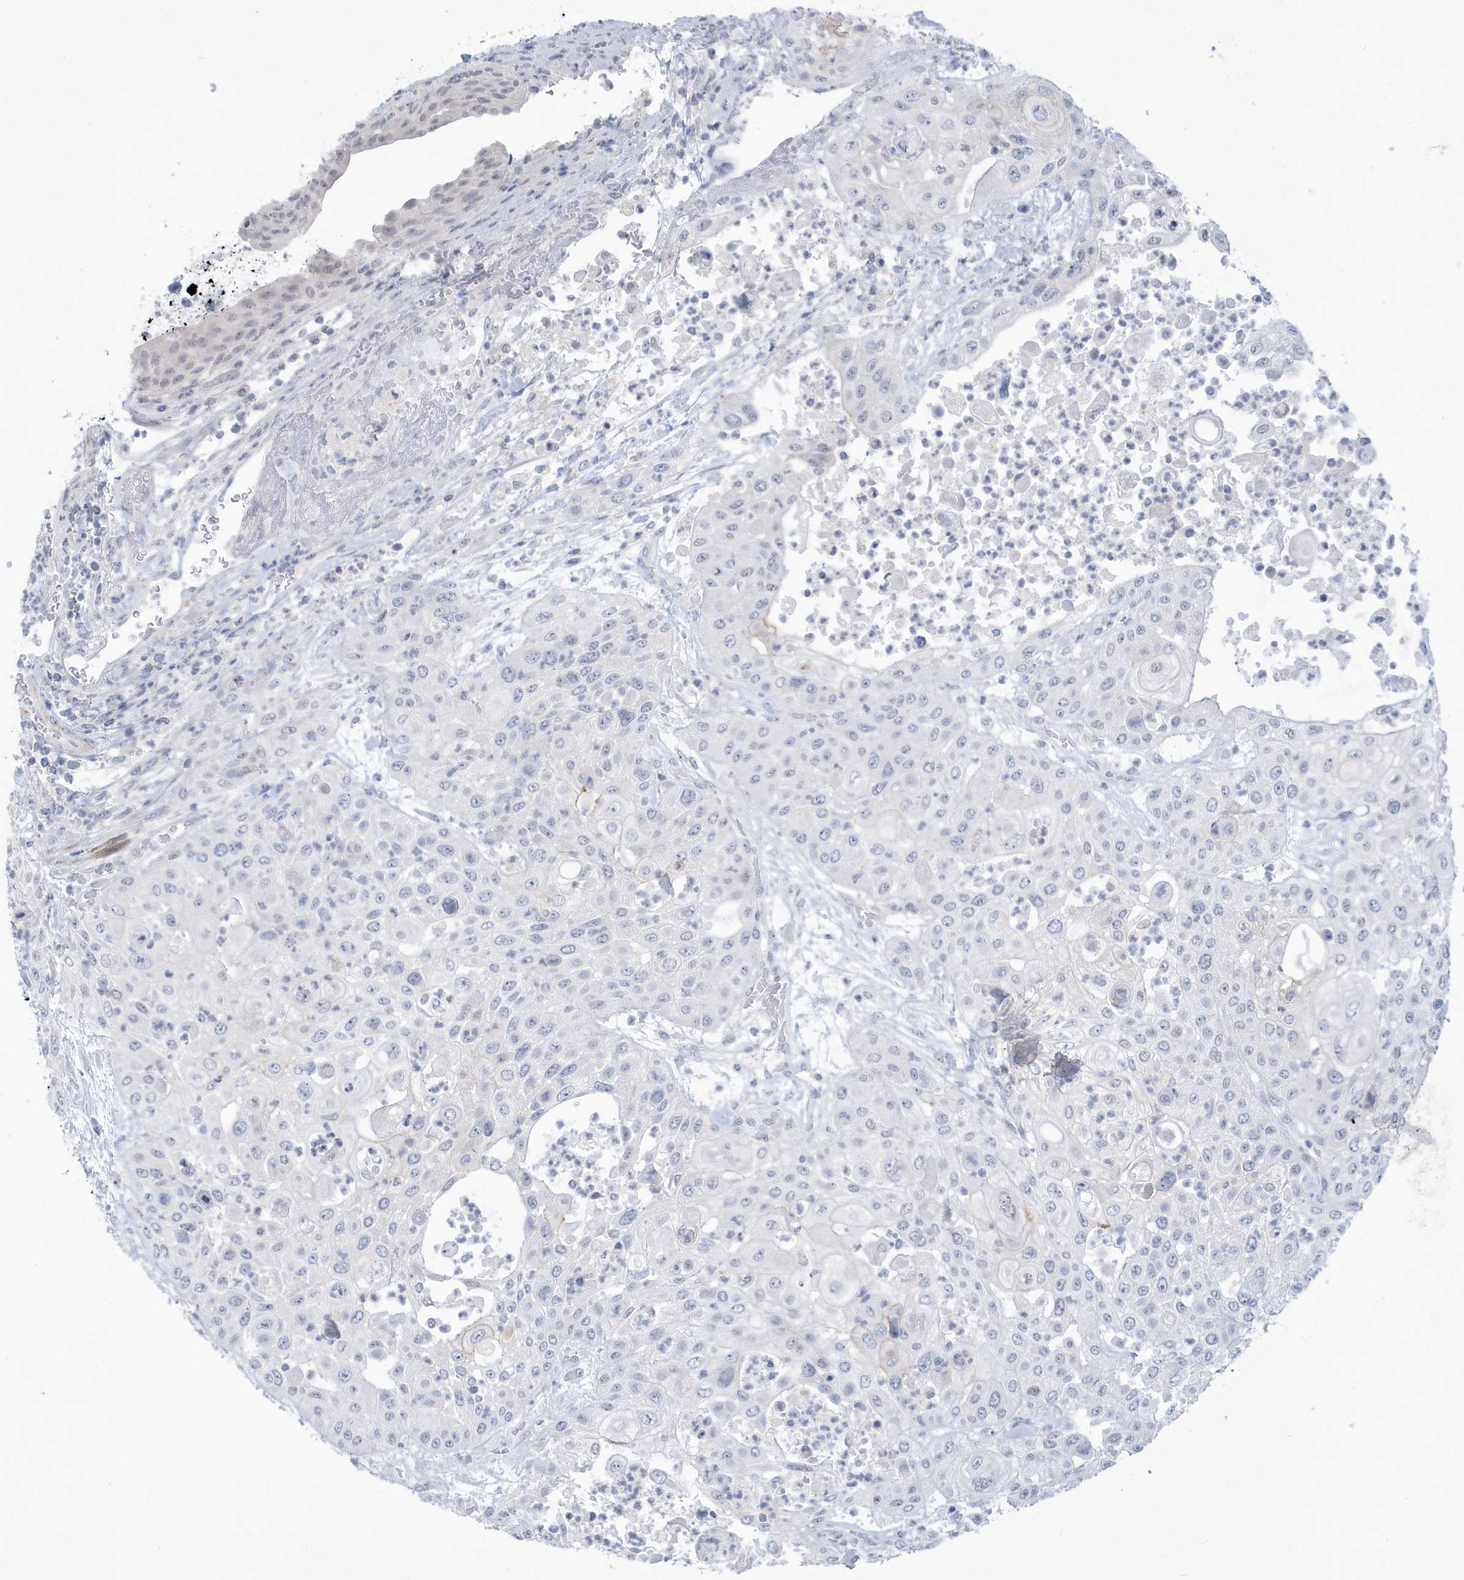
{"staining": {"intensity": "negative", "quantity": "none", "location": "none"}, "tissue": "urothelial cancer", "cell_type": "Tumor cells", "image_type": "cancer", "snomed": [{"axis": "morphology", "description": "Urothelial carcinoma, High grade"}, {"axis": "topography", "description": "Urinary bladder"}], "caption": "Protein analysis of urothelial cancer reveals no significant positivity in tumor cells.", "gene": "PERM1", "patient": {"sex": "female", "age": 79}}